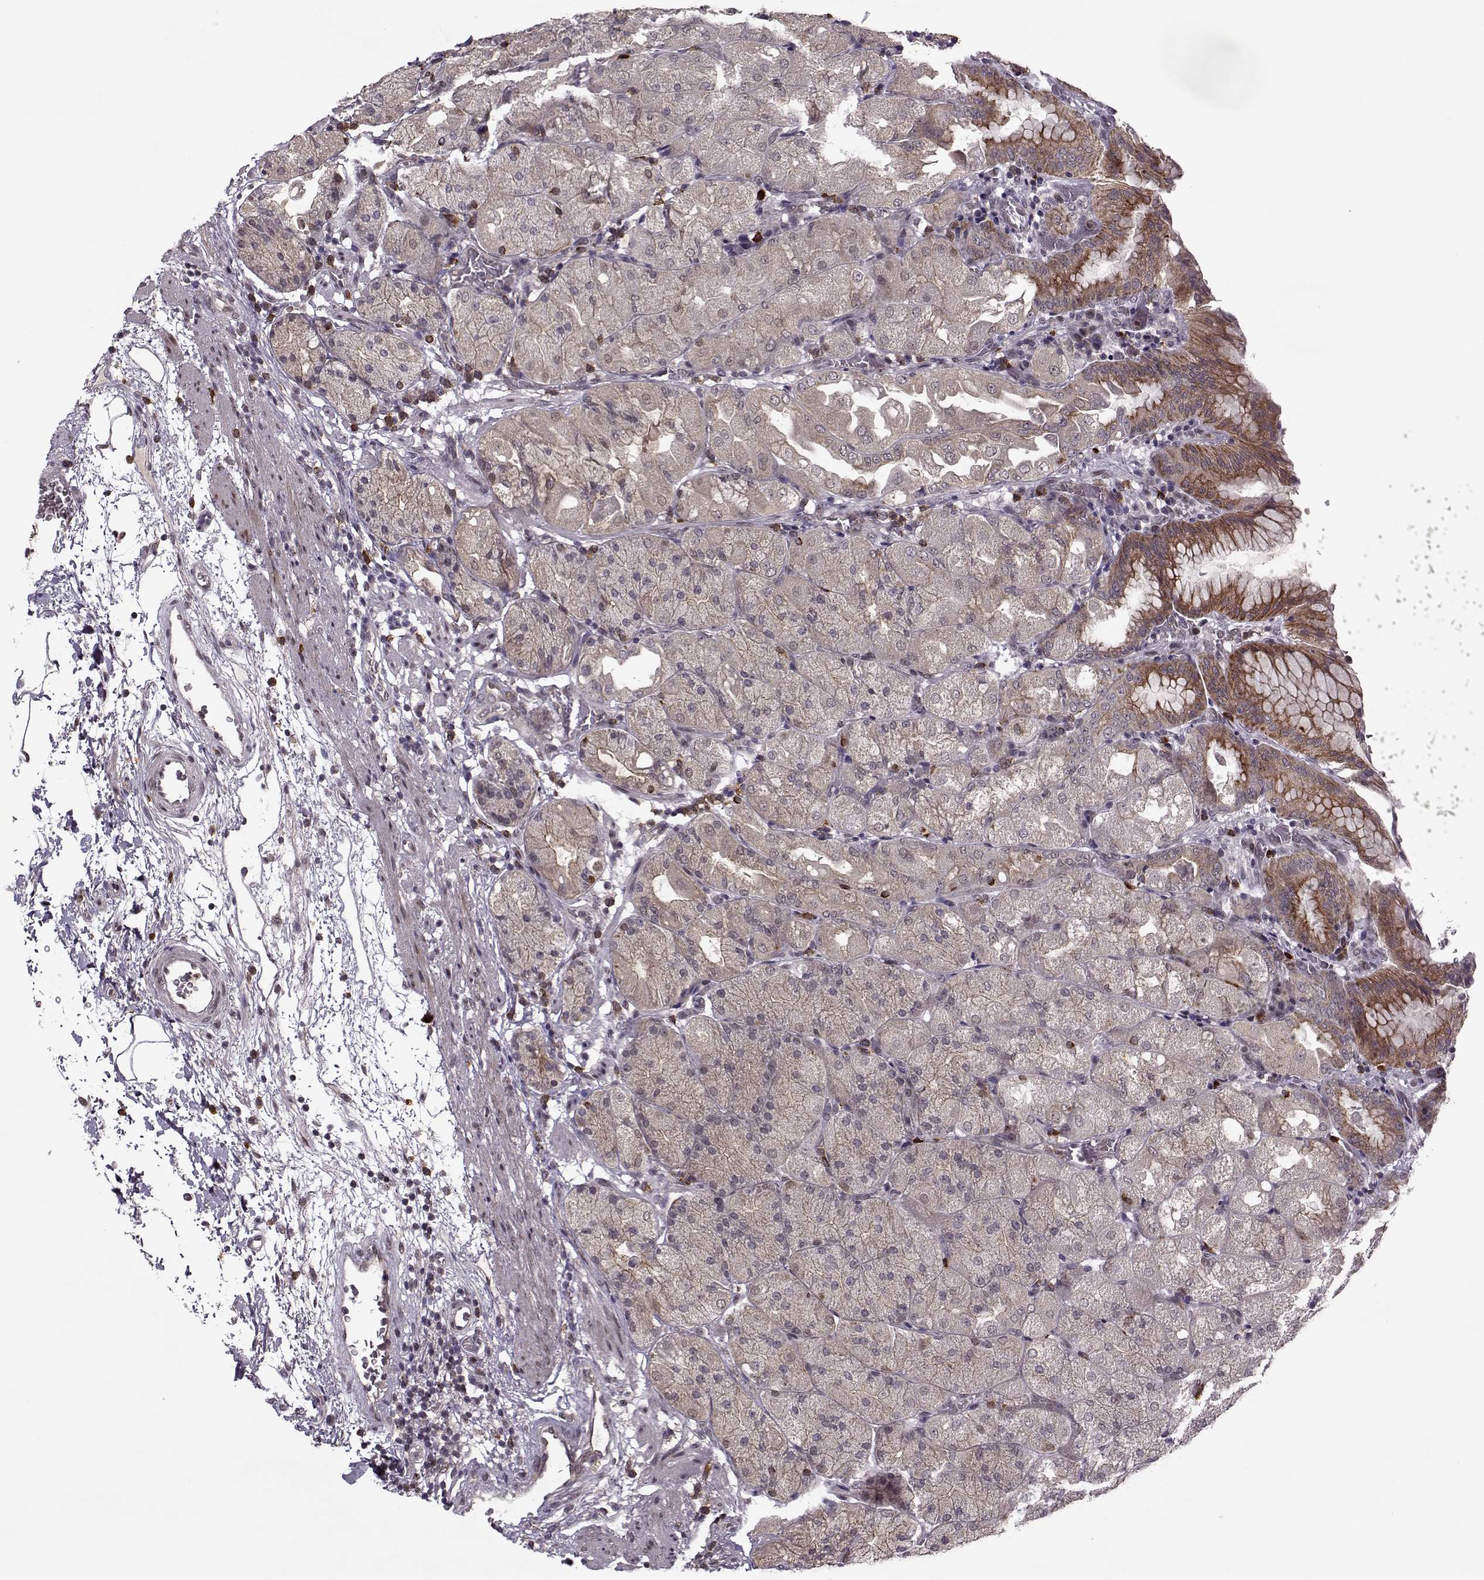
{"staining": {"intensity": "strong", "quantity": "<25%", "location": "cytoplasmic/membranous"}, "tissue": "stomach", "cell_type": "Glandular cells", "image_type": "normal", "snomed": [{"axis": "morphology", "description": "Normal tissue, NOS"}, {"axis": "topography", "description": "Stomach, upper"}, {"axis": "topography", "description": "Stomach"}, {"axis": "topography", "description": "Stomach, lower"}], "caption": "The image shows immunohistochemical staining of unremarkable stomach. There is strong cytoplasmic/membranous staining is seen in approximately <25% of glandular cells.", "gene": "DENND4B", "patient": {"sex": "male", "age": 62}}